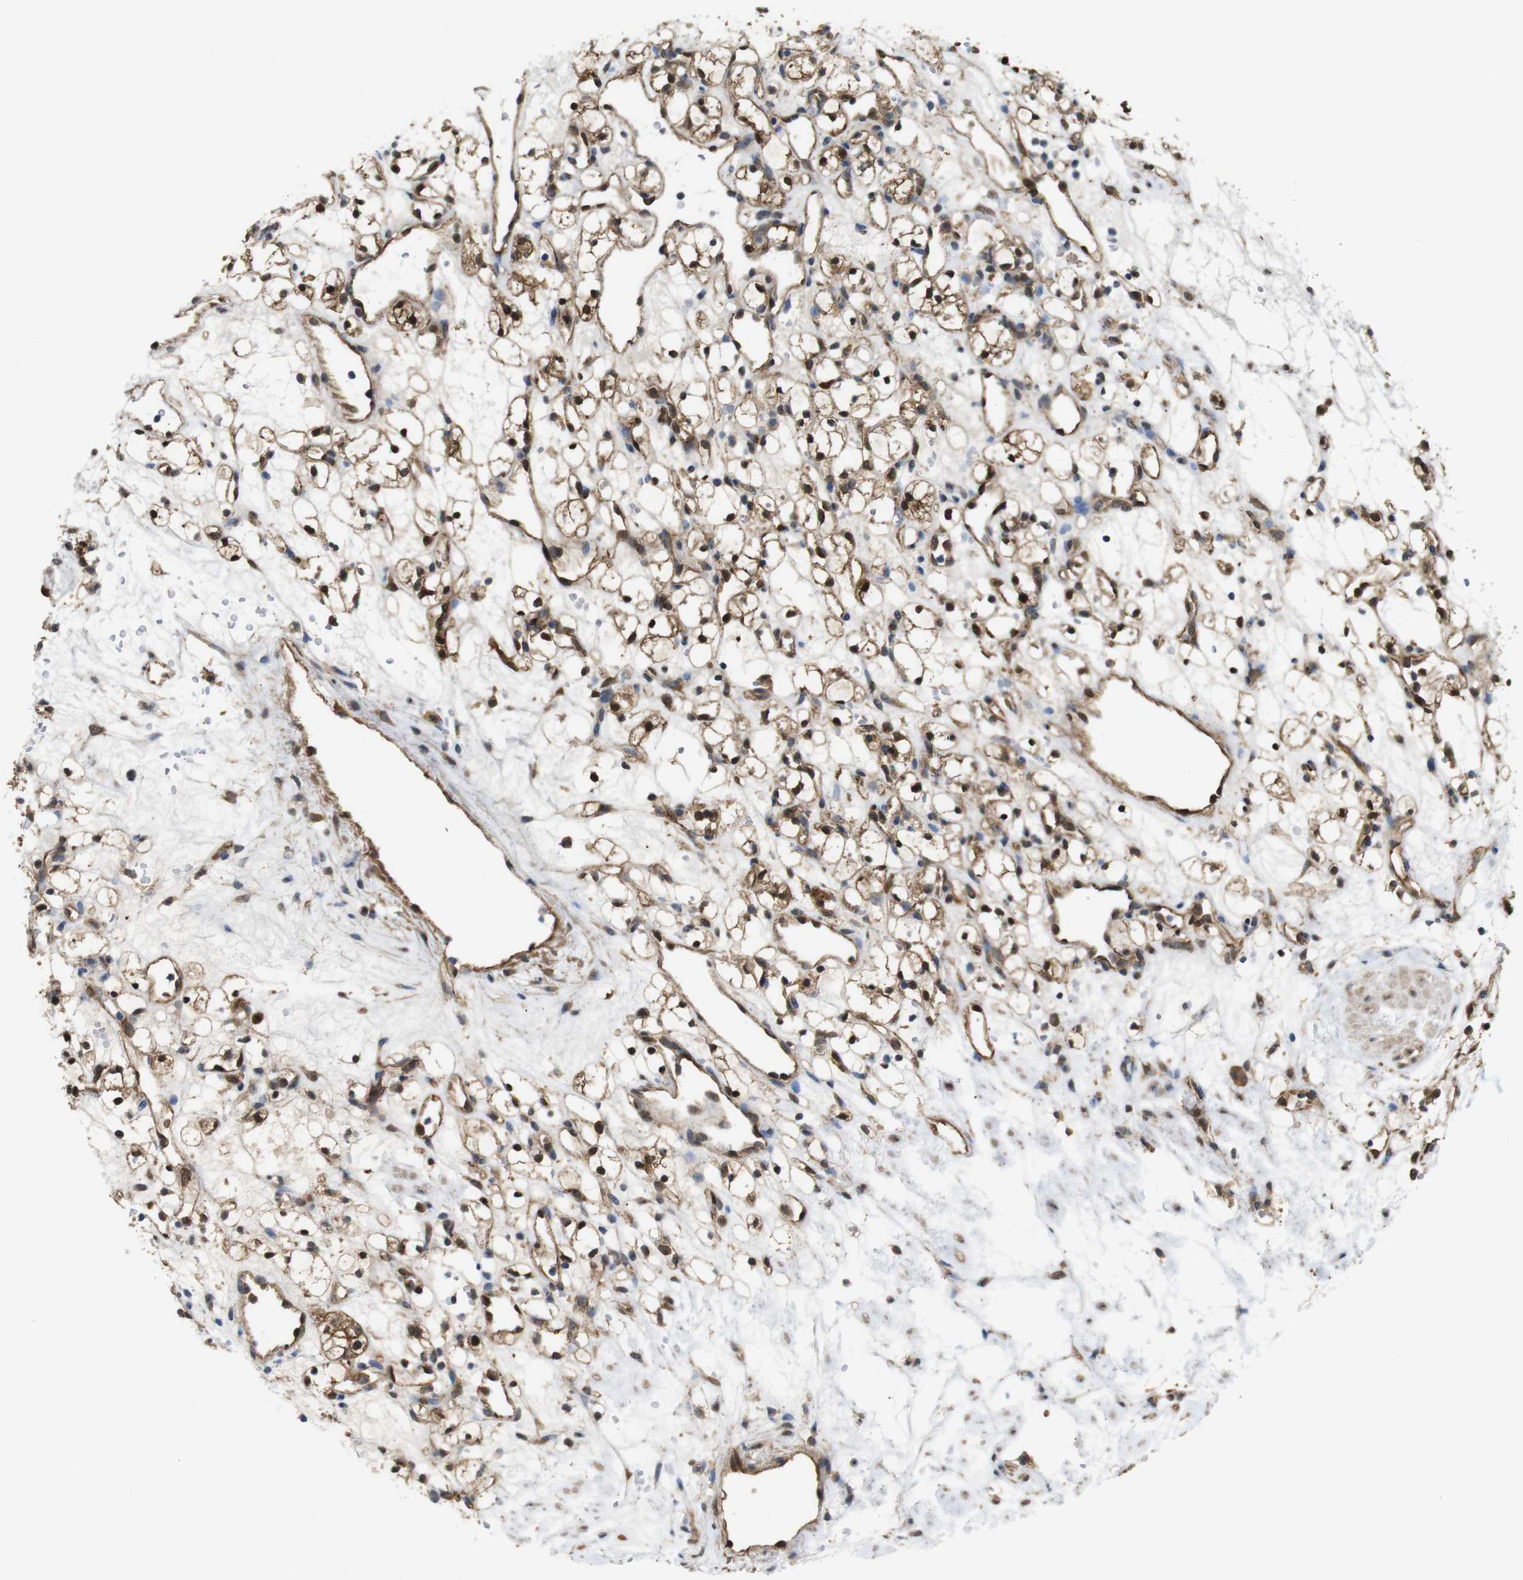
{"staining": {"intensity": "strong", "quantity": ">75%", "location": "cytoplasmic/membranous,nuclear"}, "tissue": "renal cancer", "cell_type": "Tumor cells", "image_type": "cancer", "snomed": [{"axis": "morphology", "description": "Adenocarcinoma, NOS"}, {"axis": "topography", "description": "Kidney"}], "caption": "Protein analysis of renal cancer (adenocarcinoma) tissue shows strong cytoplasmic/membranous and nuclear staining in about >75% of tumor cells.", "gene": "YWHAG", "patient": {"sex": "female", "age": 60}}